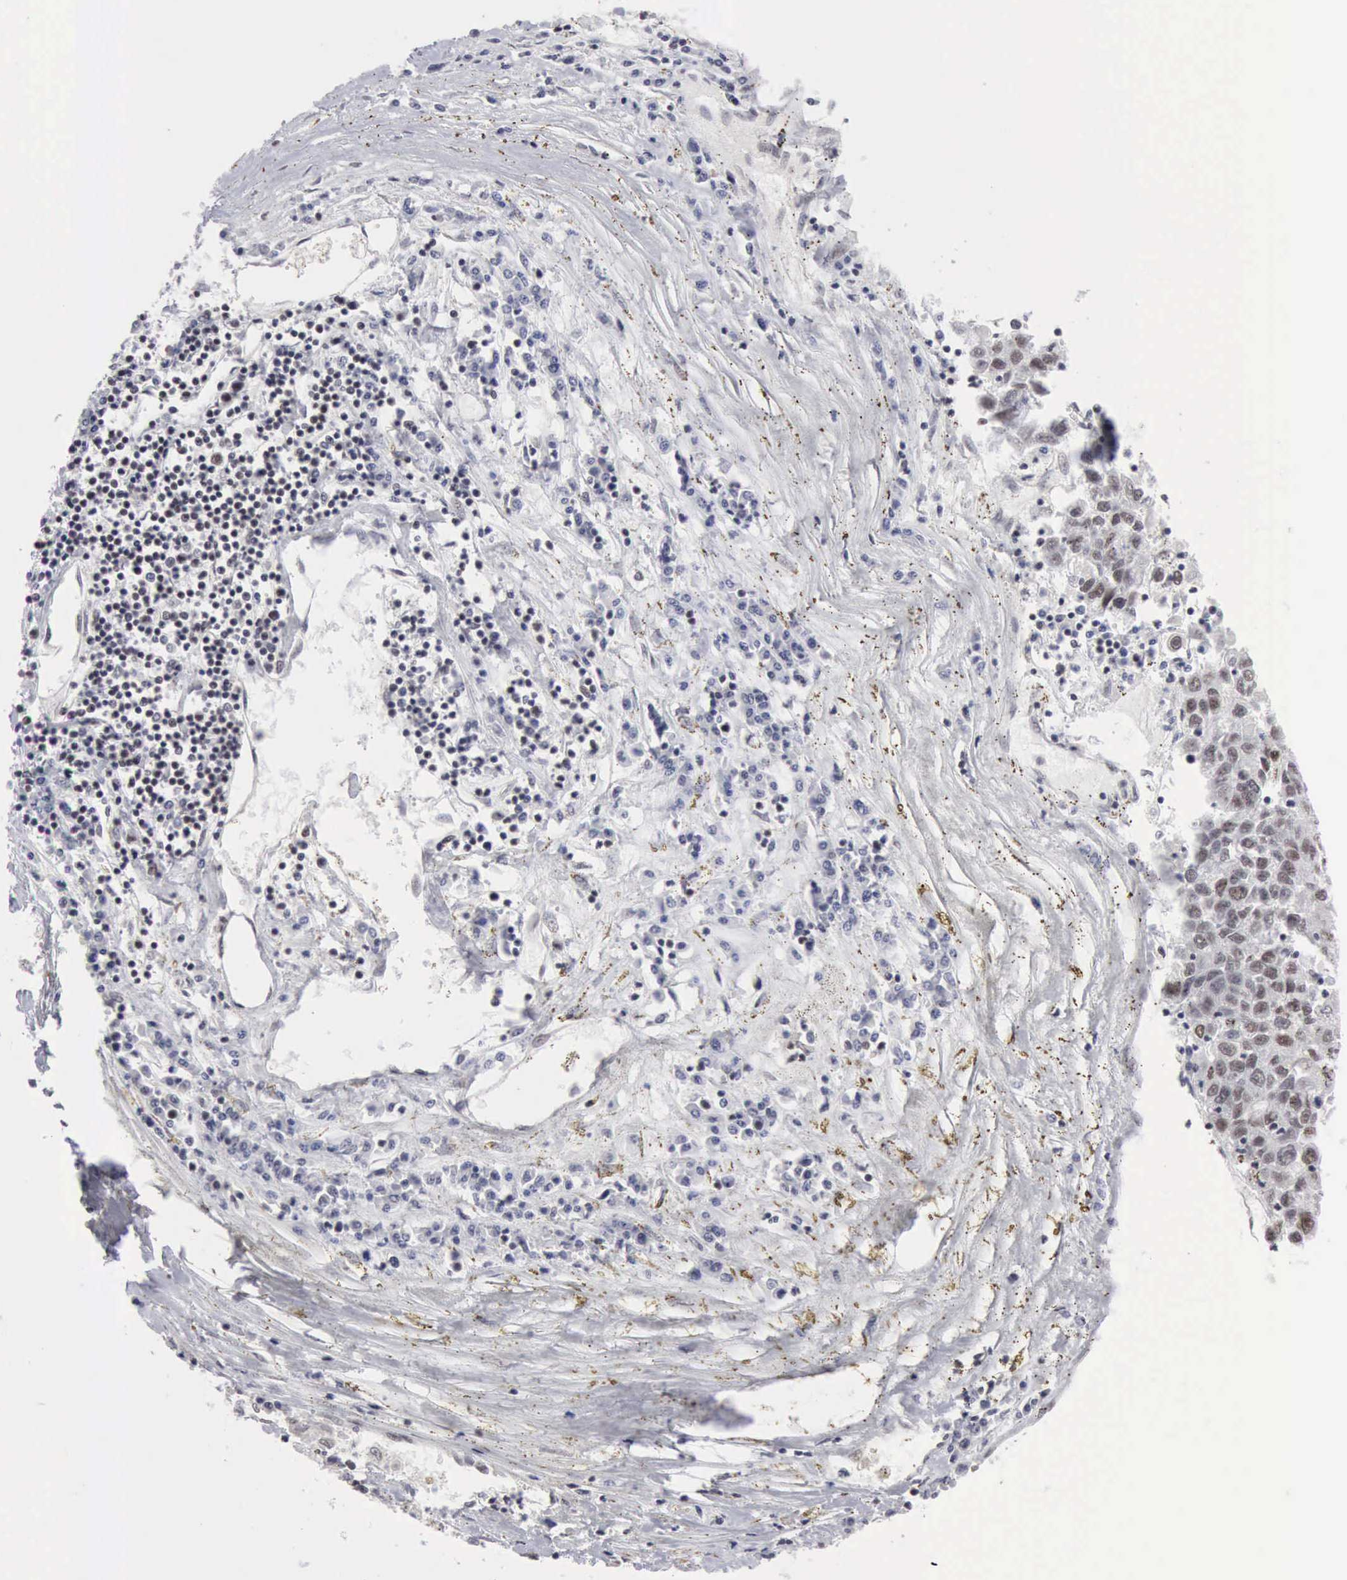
{"staining": {"intensity": "weak", "quantity": "25%-75%", "location": "nuclear"}, "tissue": "liver cancer", "cell_type": "Tumor cells", "image_type": "cancer", "snomed": [{"axis": "morphology", "description": "Carcinoma, Hepatocellular, NOS"}, {"axis": "topography", "description": "Liver"}], "caption": "IHC (DAB) staining of hepatocellular carcinoma (liver) shows weak nuclear protein expression in about 25%-75% of tumor cells. The staining is performed using DAB brown chromogen to label protein expression. The nuclei are counter-stained blue using hematoxylin.", "gene": "TAF1", "patient": {"sex": "male", "age": 49}}